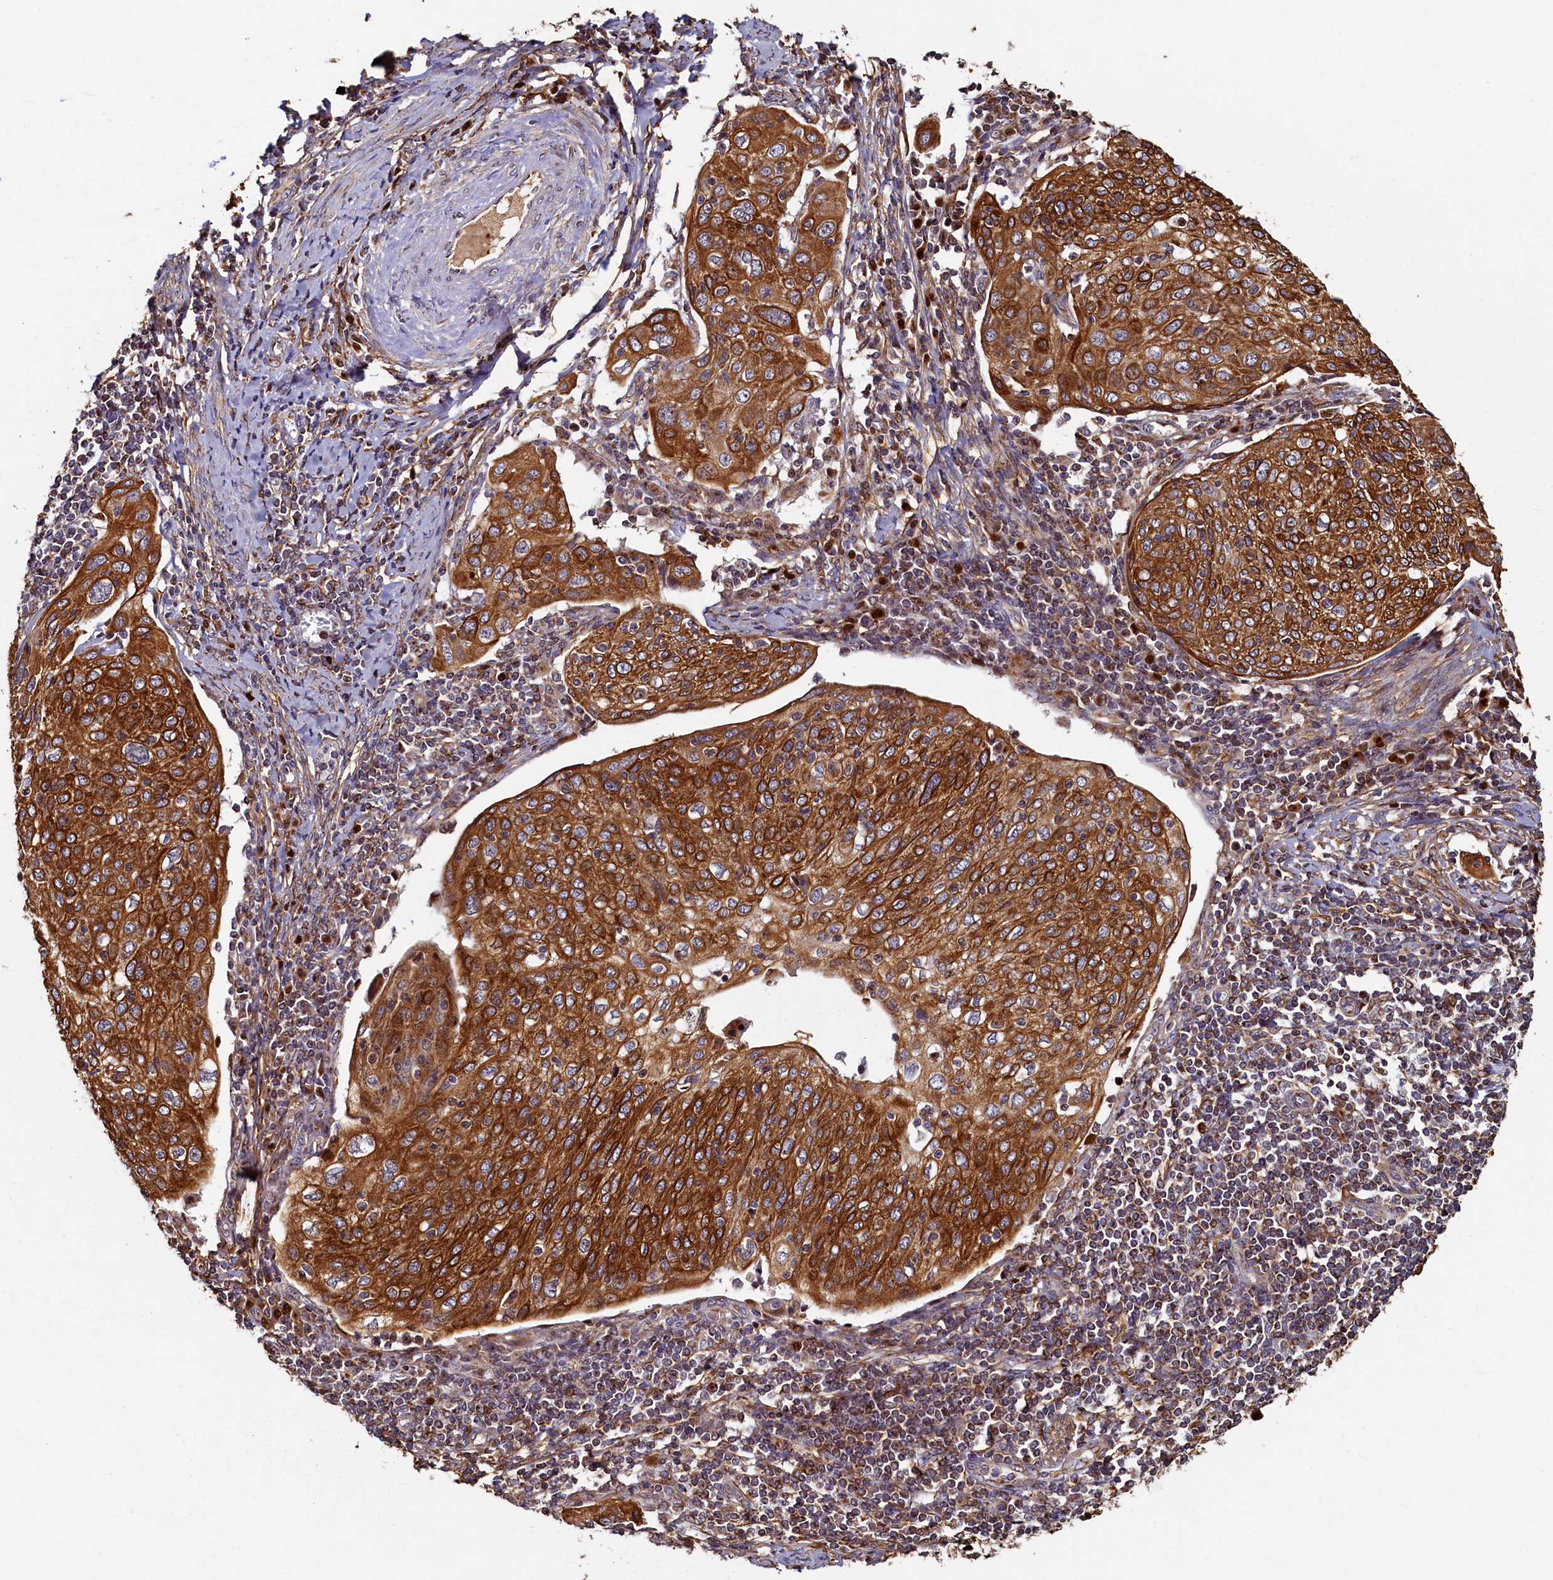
{"staining": {"intensity": "strong", "quantity": ">75%", "location": "cytoplasmic/membranous"}, "tissue": "cervical cancer", "cell_type": "Tumor cells", "image_type": "cancer", "snomed": [{"axis": "morphology", "description": "Squamous cell carcinoma, NOS"}, {"axis": "topography", "description": "Cervix"}], "caption": "The photomicrograph demonstrates immunohistochemical staining of cervical cancer (squamous cell carcinoma). There is strong cytoplasmic/membranous positivity is appreciated in approximately >75% of tumor cells.", "gene": "NCKAP5L", "patient": {"sex": "female", "age": 67}}